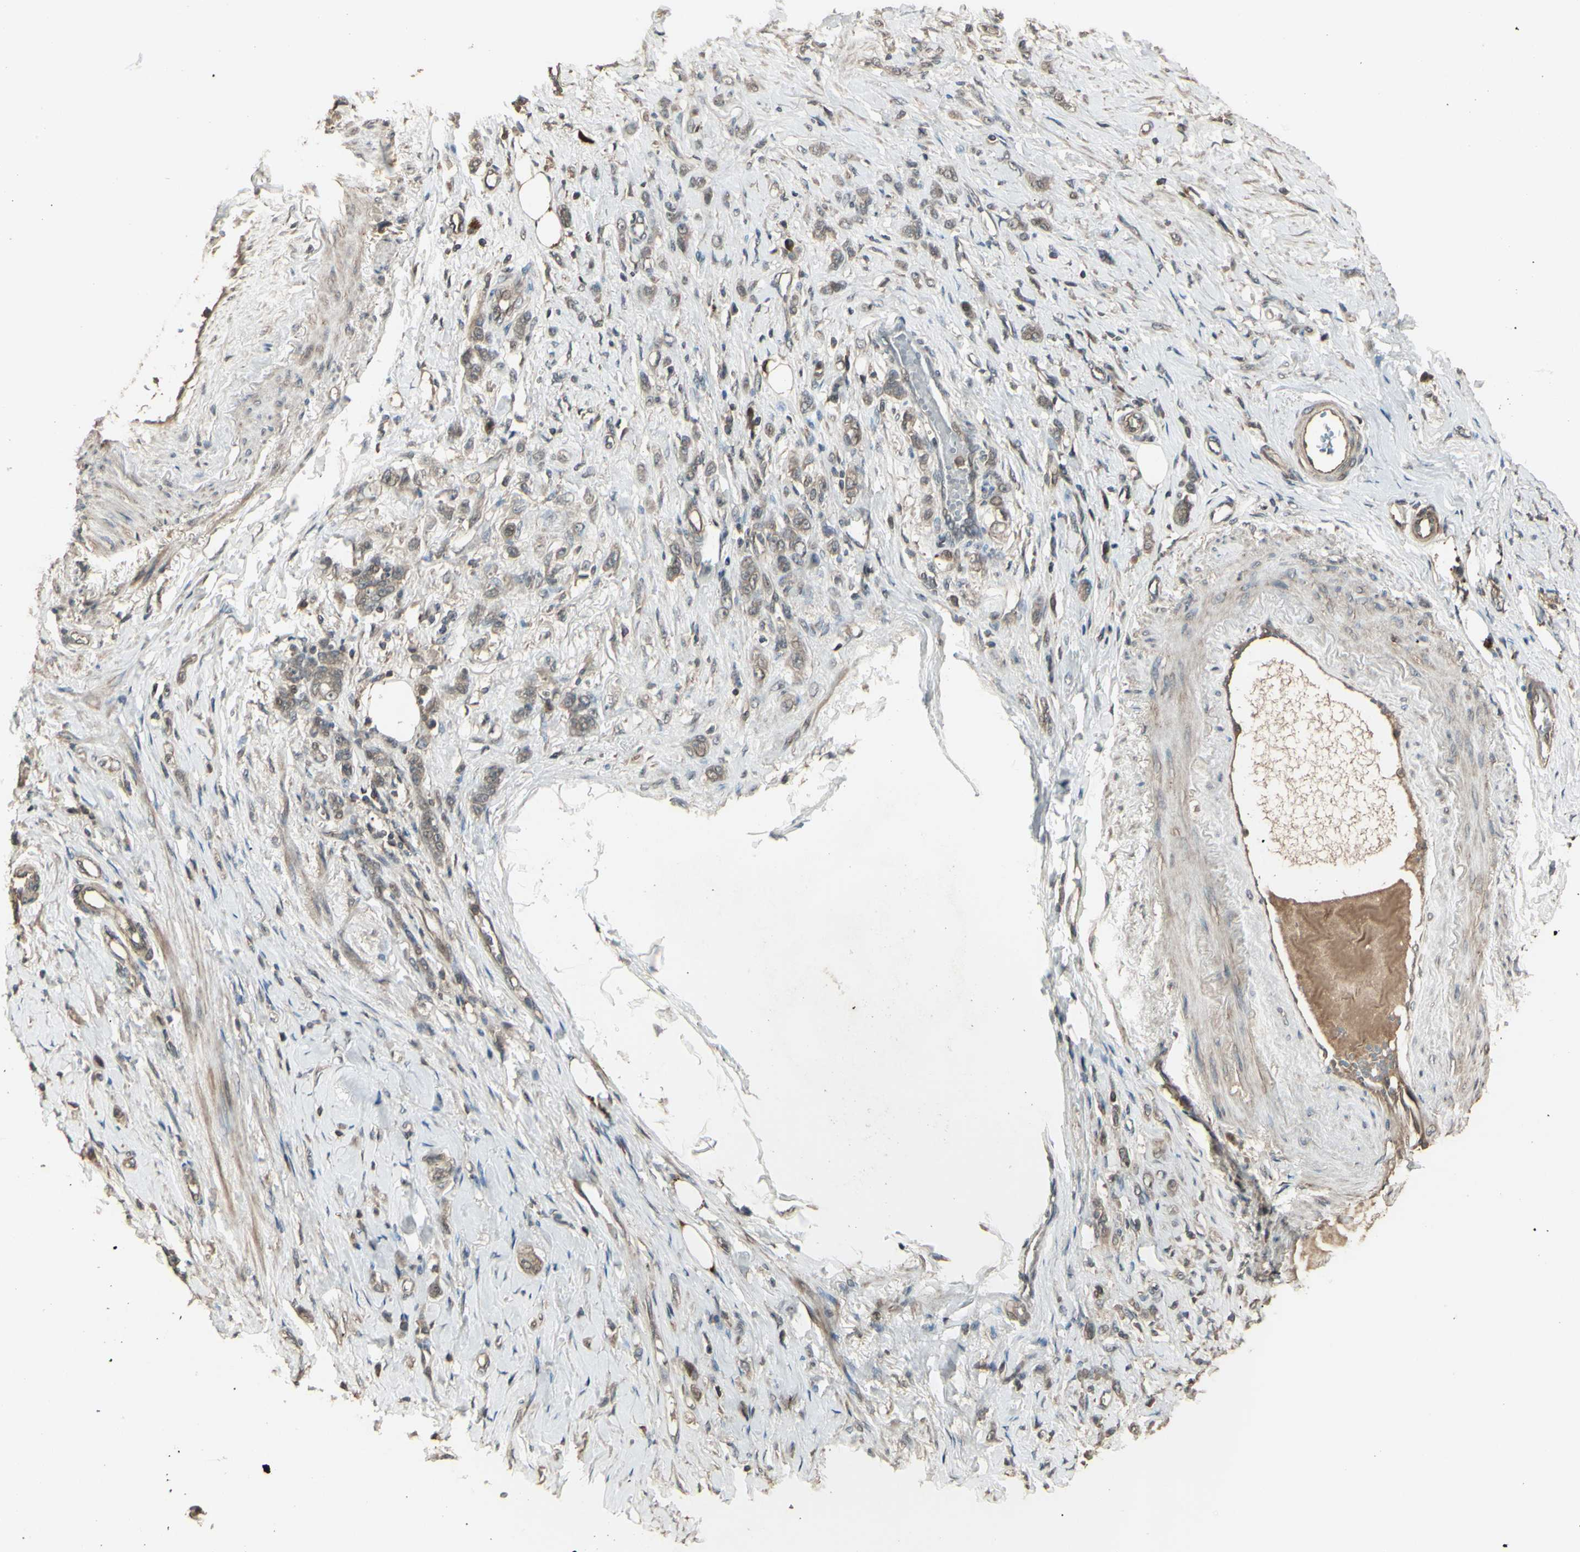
{"staining": {"intensity": "weak", "quantity": ">75%", "location": "cytoplasmic/membranous"}, "tissue": "stomach cancer", "cell_type": "Tumor cells", "image_type": "cancer", "snomed": [{"axis": "morphology", "description": "Adenocarcinoma, NOS"}, {"axis": "topography", "description": "Stomach"}], "caption": "Immunohistochemical staining of human stomach adenocarcinoma reveals low levels of weak cytoplasmic/membranous staining in about >75% of tumor cells.", "gene": "GNAS", "patient": {"sex": "male", "age": 82}}